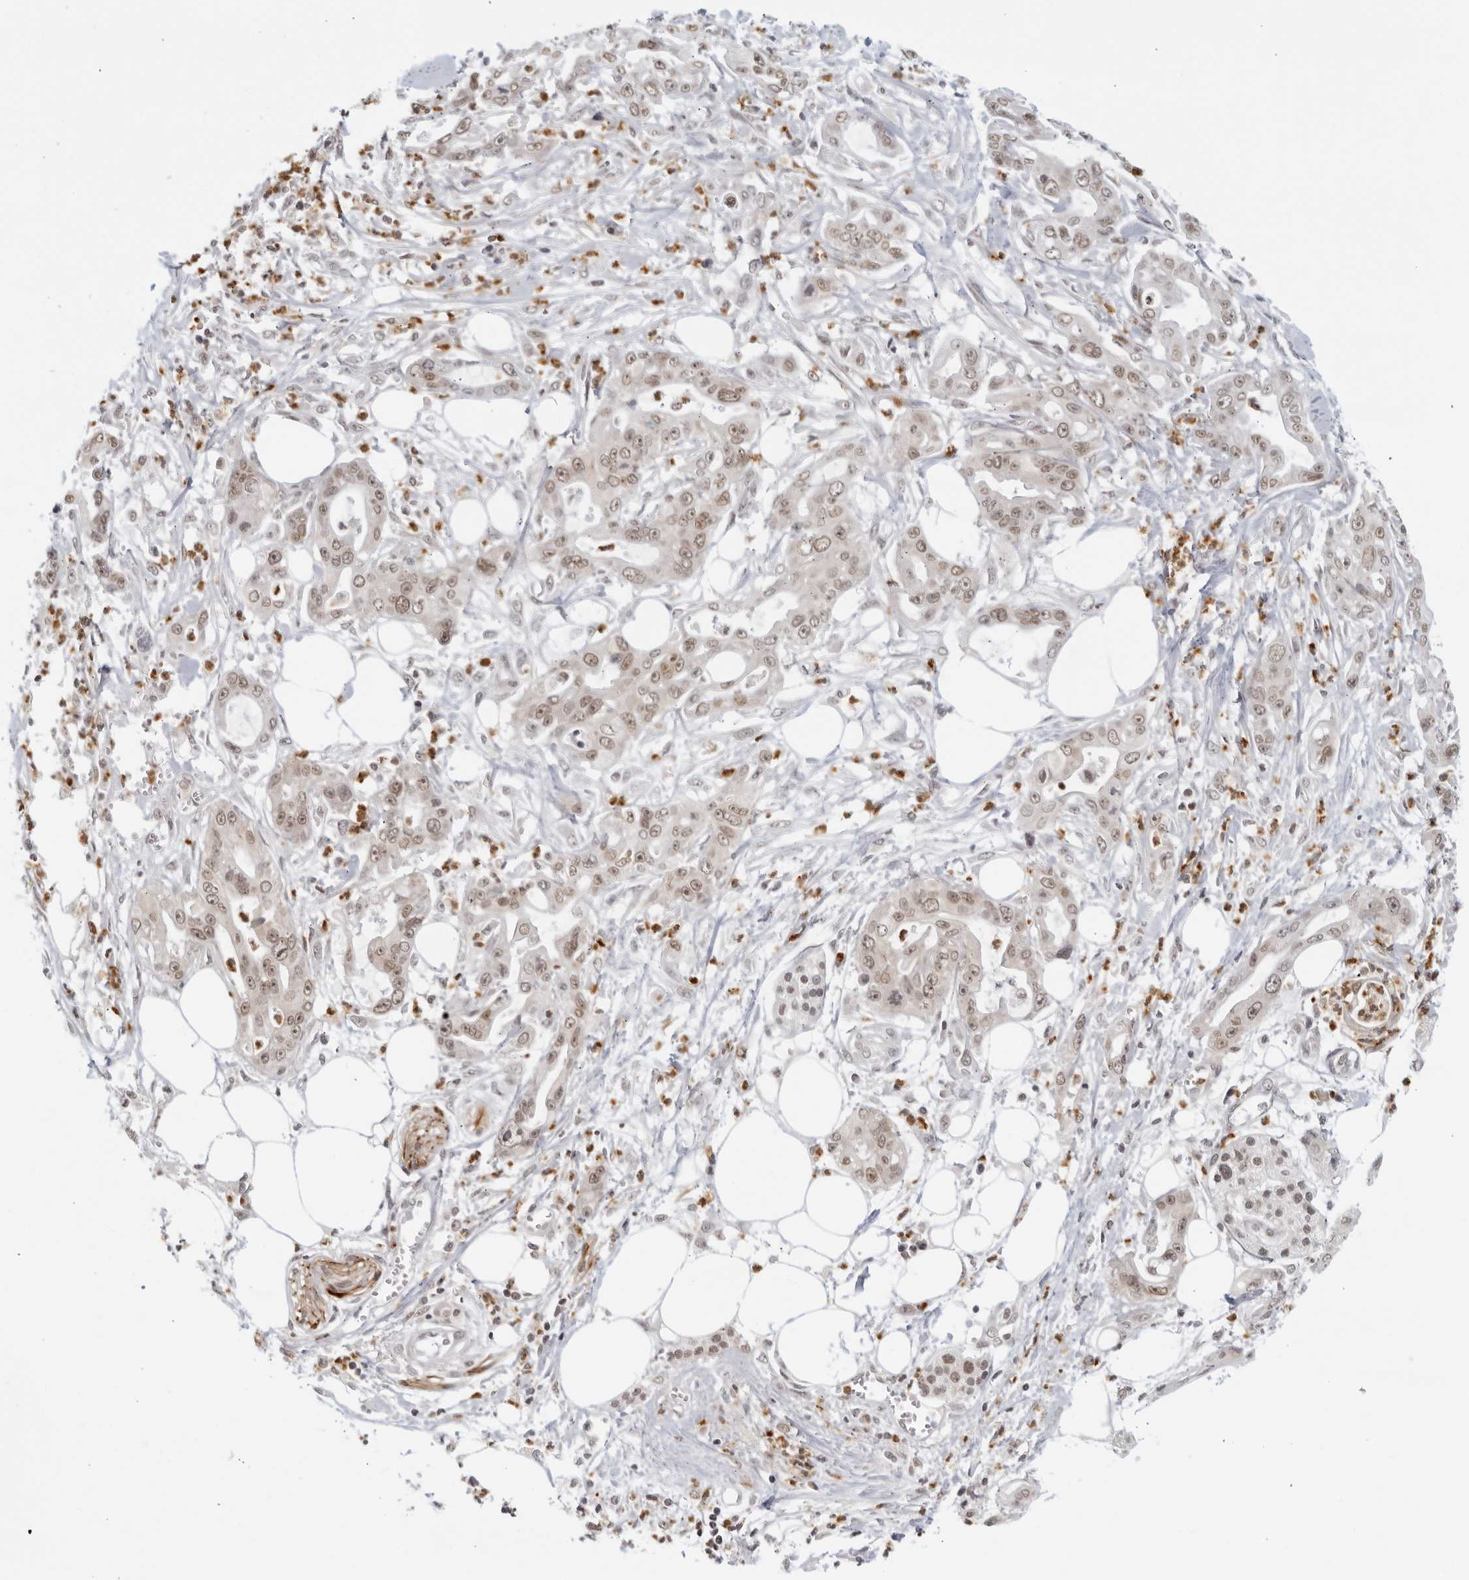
{"staining": {"intensity": "moderate", "quantity": ">75%", "location": "nuclear"}, "tissue": "pancreatic cancer", "cell_type": "Tumor cells", "image_type": "cancer", "snomed": [{"axis": "morphology", "description": "Adenocarcinoma, NOS"}, {"axis": "topography", "description": "Pancreas"}], "caption": "Protein staining of pancreatic cancer tissue shows moderate nuclear staining in approximately >75% of tumor cells.", "gene": "CC2D1B", "patient": {"sex": "male", "age": 68}}